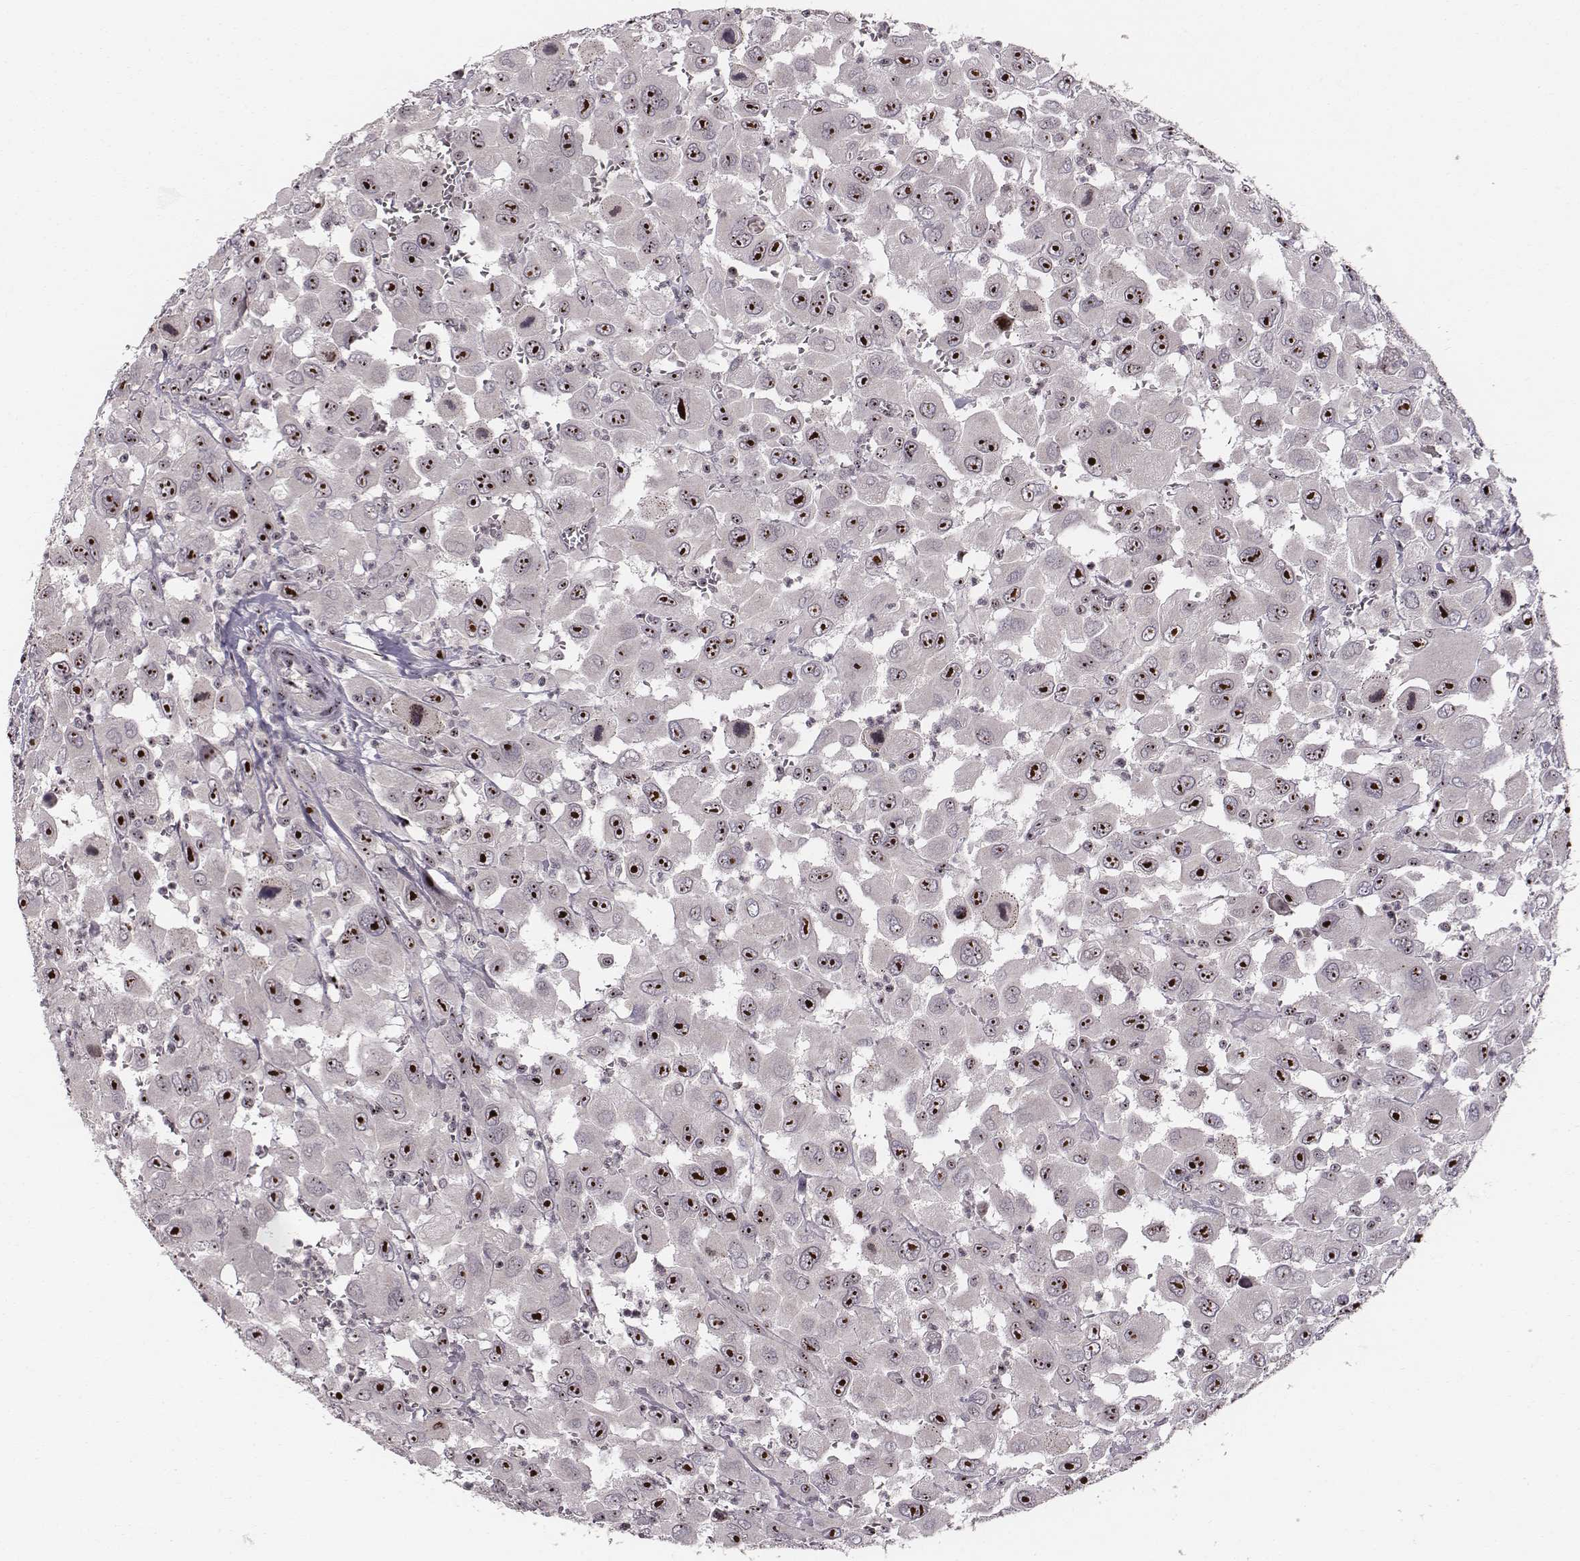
{"staining": {"intensity": "strong", "quantity": ">75%", "location": "nuclear"}, "tissue": "head and neck cancer", "cell_type": "Tumor cells", "image_type": "cancer", "snomed": [{"axis": "morphology", "description": "Squamous cell carcinoma, NOS"}, {"axis": "morphology", "description": "Squamous cell carcinoma, metastatic, NOS"}, {"axis": "topography", "description": "Oral tissue"}, {"axis": "topography", "description": "Head-Neck"}], "caption": "The micrograph exhibits staining of head and neck cancer, revealing strong nuclear protein staining (brown color) within tumor cells.", "gene": "NOP56", "patient": {"sex": "female", "age": 85}}